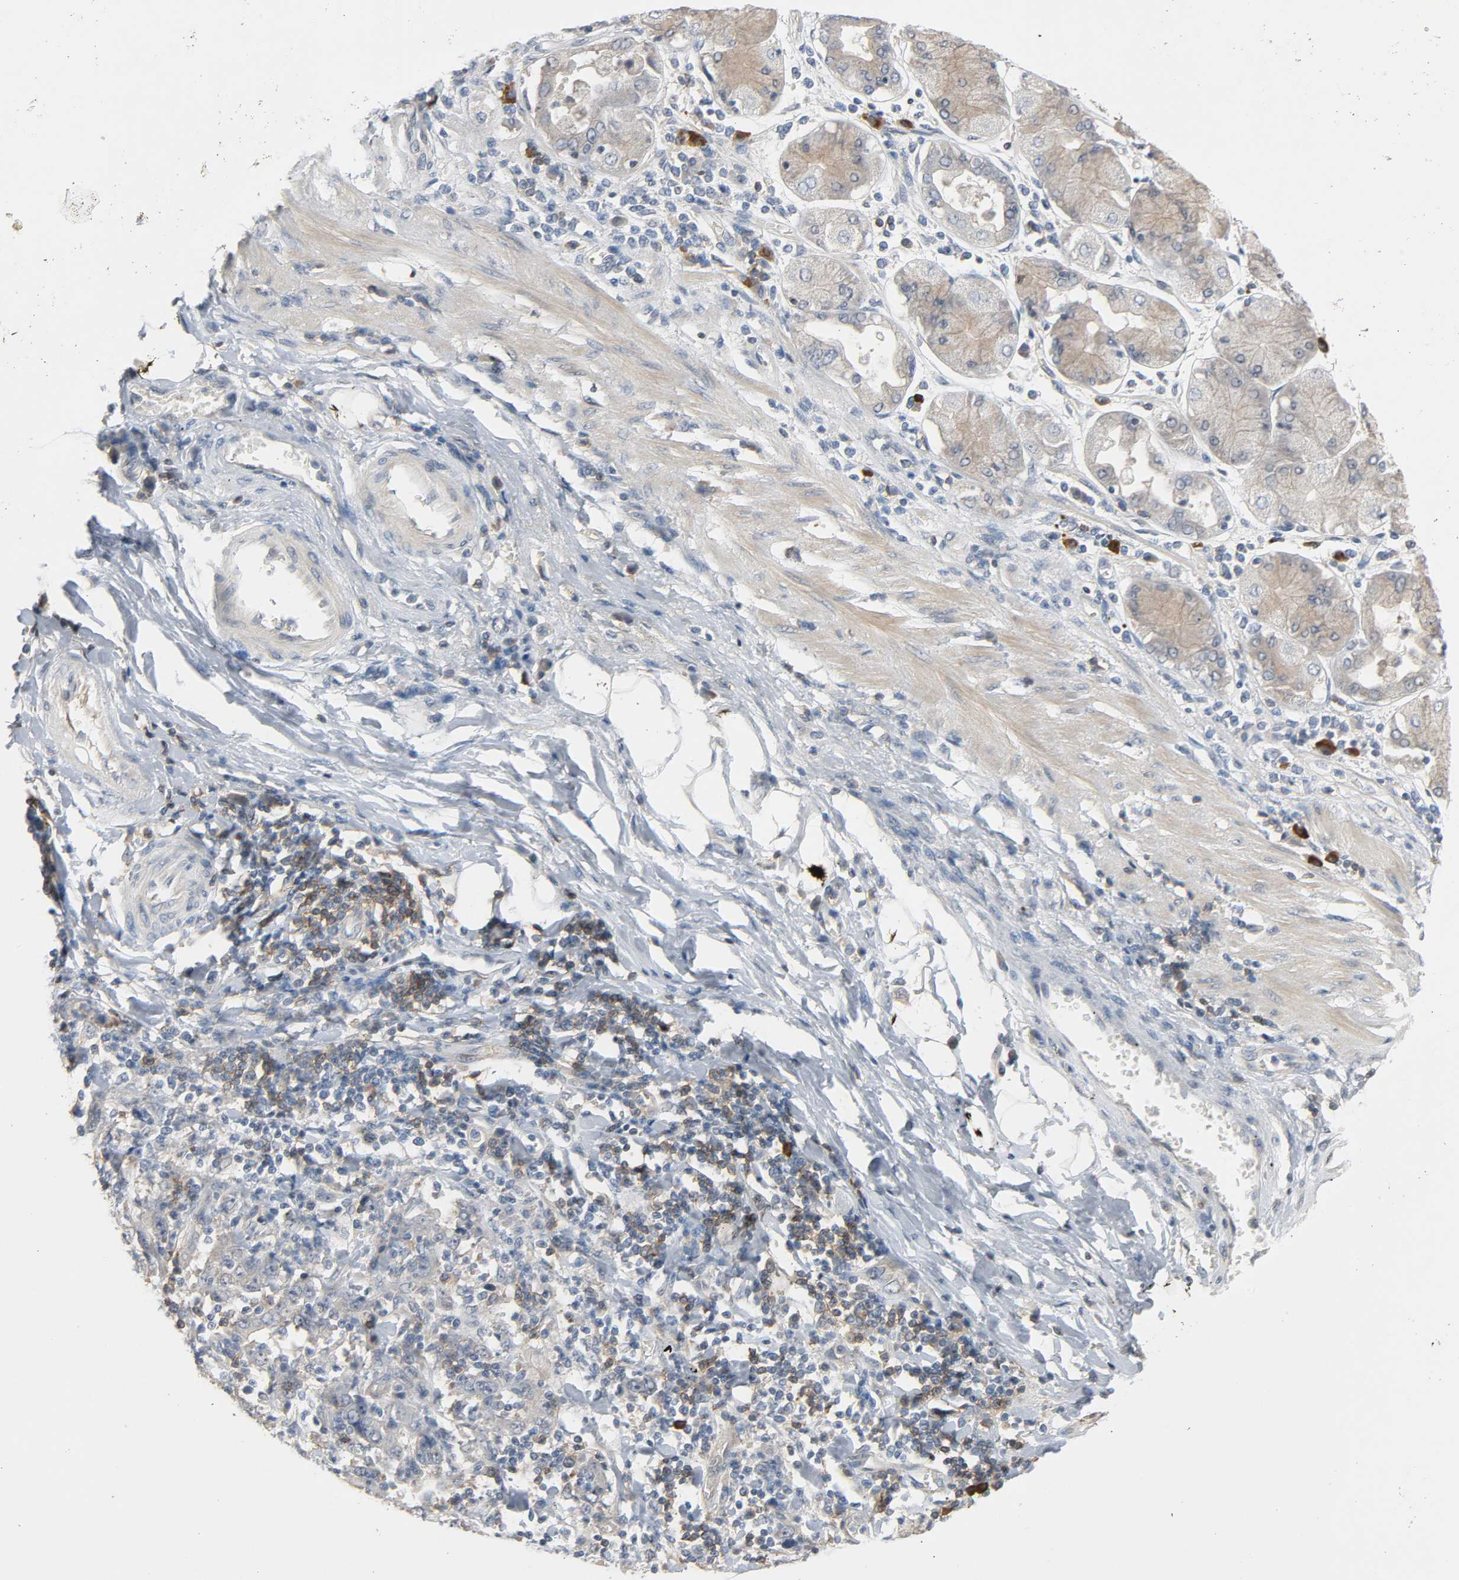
{"staining": {"intensity": "weak", "quantity": "25%-75%", "location": "cytoplasmic/membranous"}, "tissue": "stomach cancer", "cell_type": "Tumor cells", "image_type": "cancer", "snomed": [{"axis": "morphology", "description": "Normal tissue, NOS"}, {"axis": "morphology", "description": "Adenocarcinoma, NOS"}, {"axis": "topography", "description": "Stomach, upper"}, {"axis": "topography", "description": "Stomach"}], "caption": "IHC image of stomach cancer (adenocarcinoma) stained for a protein (brown), which demonstrates low levels of weak cytoplasmic/membranous staining in approximately 25%-75% of tumor cells.", "gene": "CD4", "patient": {"sex": "male", "age": 59}}